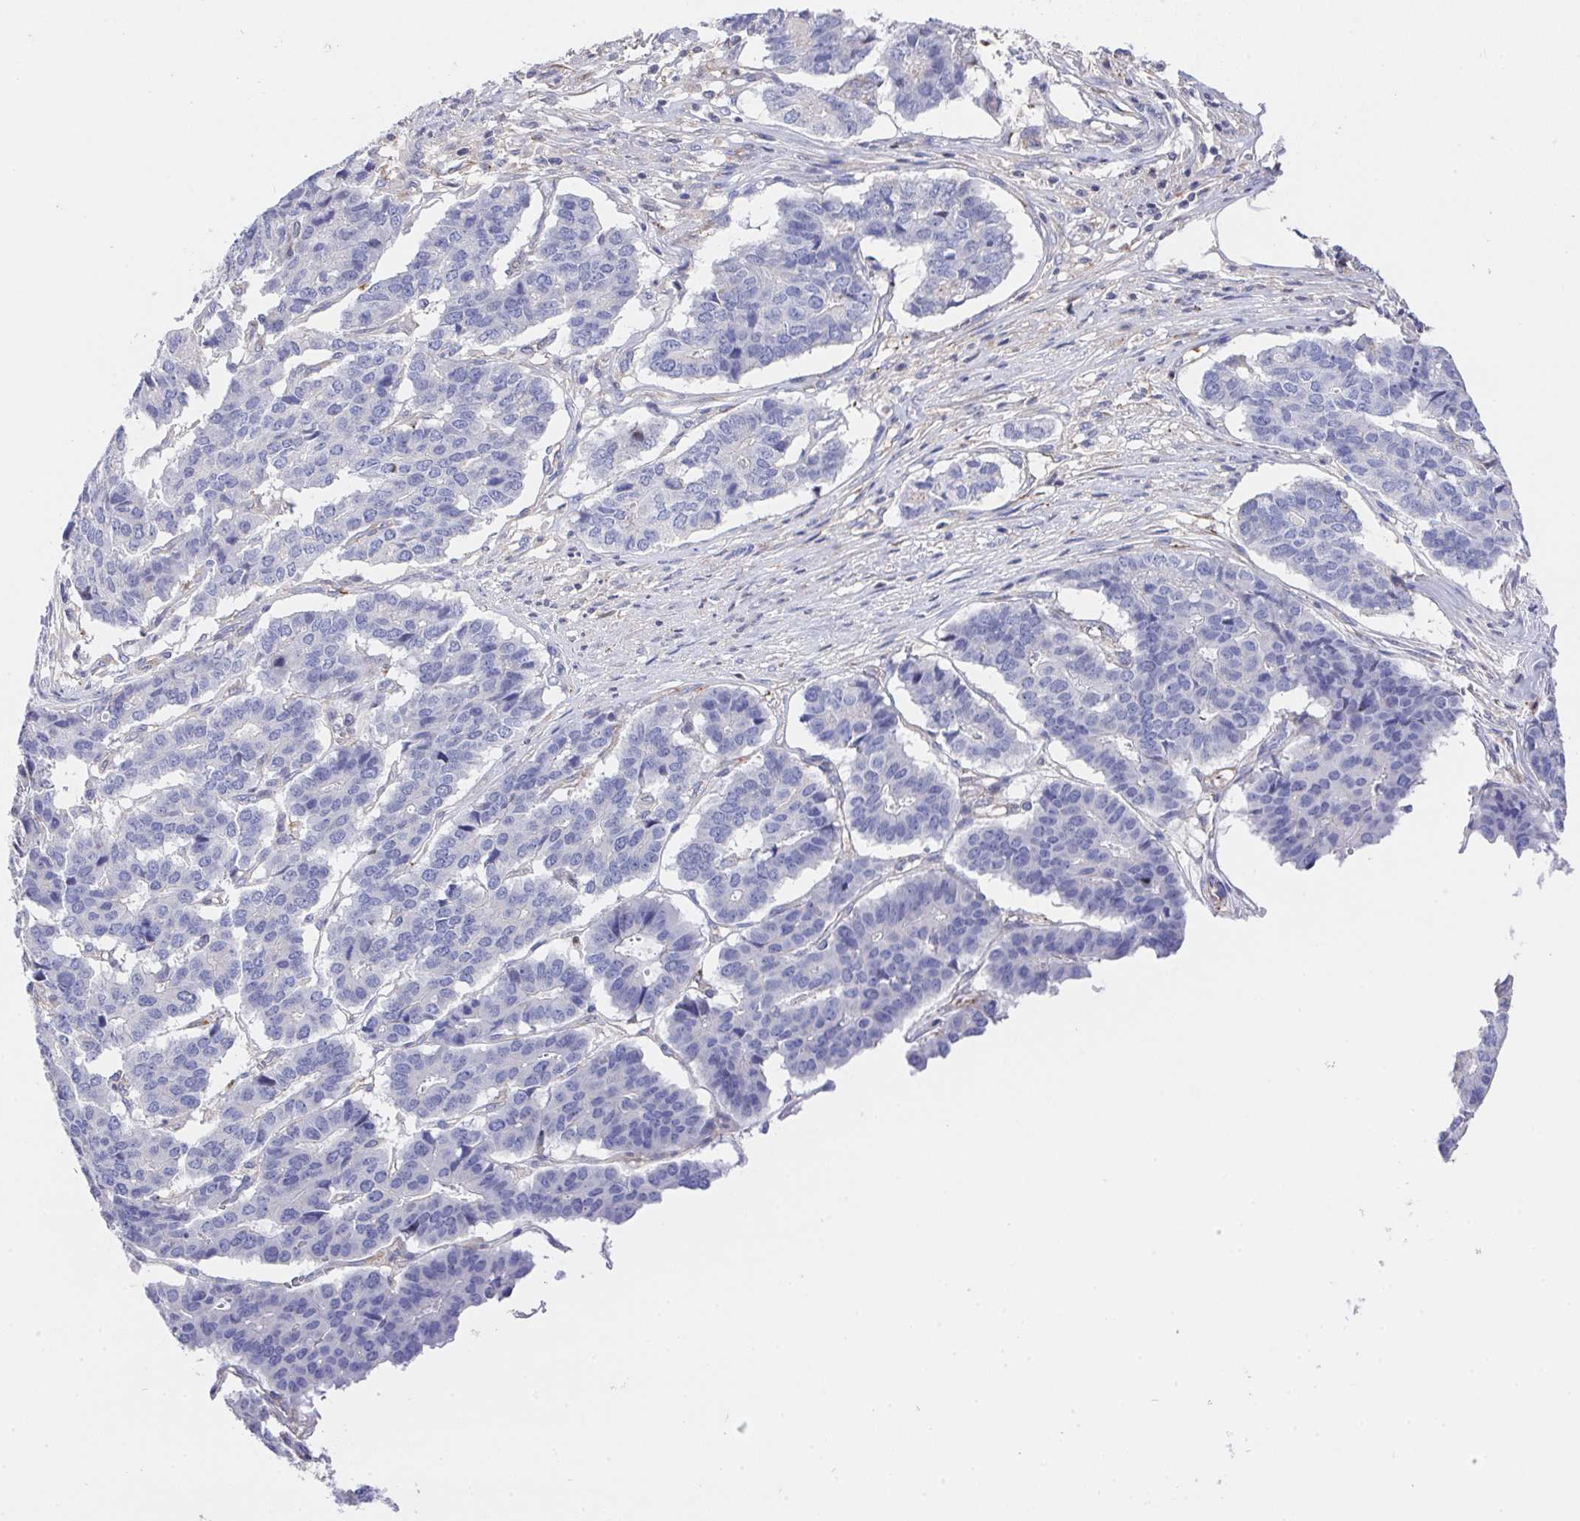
{"staining": {"intensity": "negative", "quantity": "none", "location": "none"}, "tissue": "pancreatic cancer", "cell_type": "Tumor cells", "image_type": "cancer", "snomed": [{"axis": "morphology", "description": "Adenocarcinoma, NOS"}, {"axis": "topography", "description": "Pancreas"}], "caption": "Immunohistochemical staining of pancreatic cancer (adenocarcinoma) demonstrates no significant positivity in tumor cells.", "gene": "PRG3", "patient": {"sex": "male", "age": 50}}